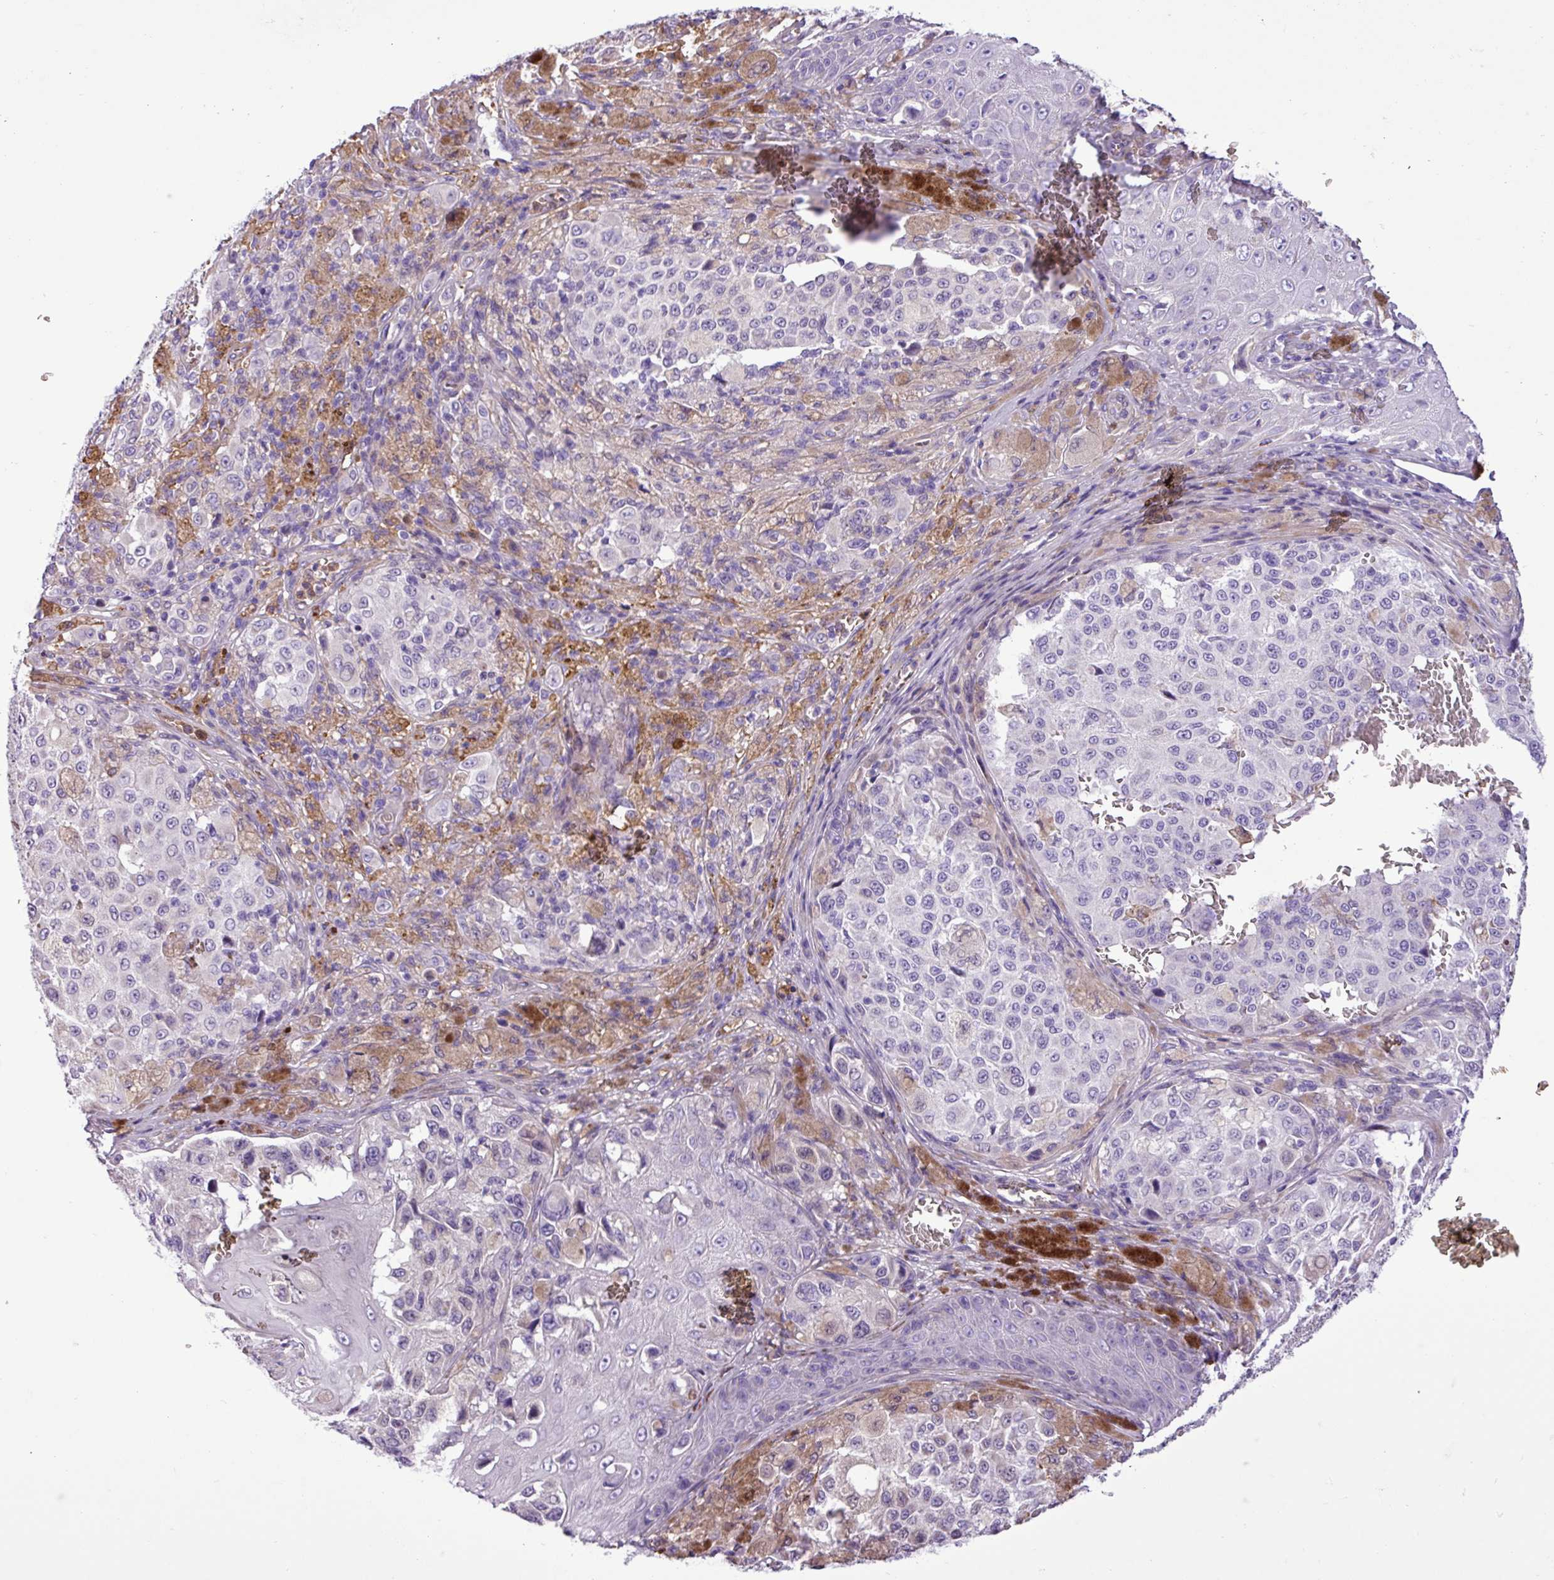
{"staining": {"intensity": "negative", "quantity": "none", "location": "none"}, "tissue": "melanoma", "cell_type": "Tumor cells", "image_type": "cancer", "snomed": [{"axis": "morphology", "description": "Malignant melanoma, NOS"}, {"axis": "topography", "description": "Skin"}], "caption": "An IHC micrograph of melanoma is shown. There is no staining in tumor cells of melanoma.", "gene": "C11orf91", "patient": {"sex": "female", "age": 63}}